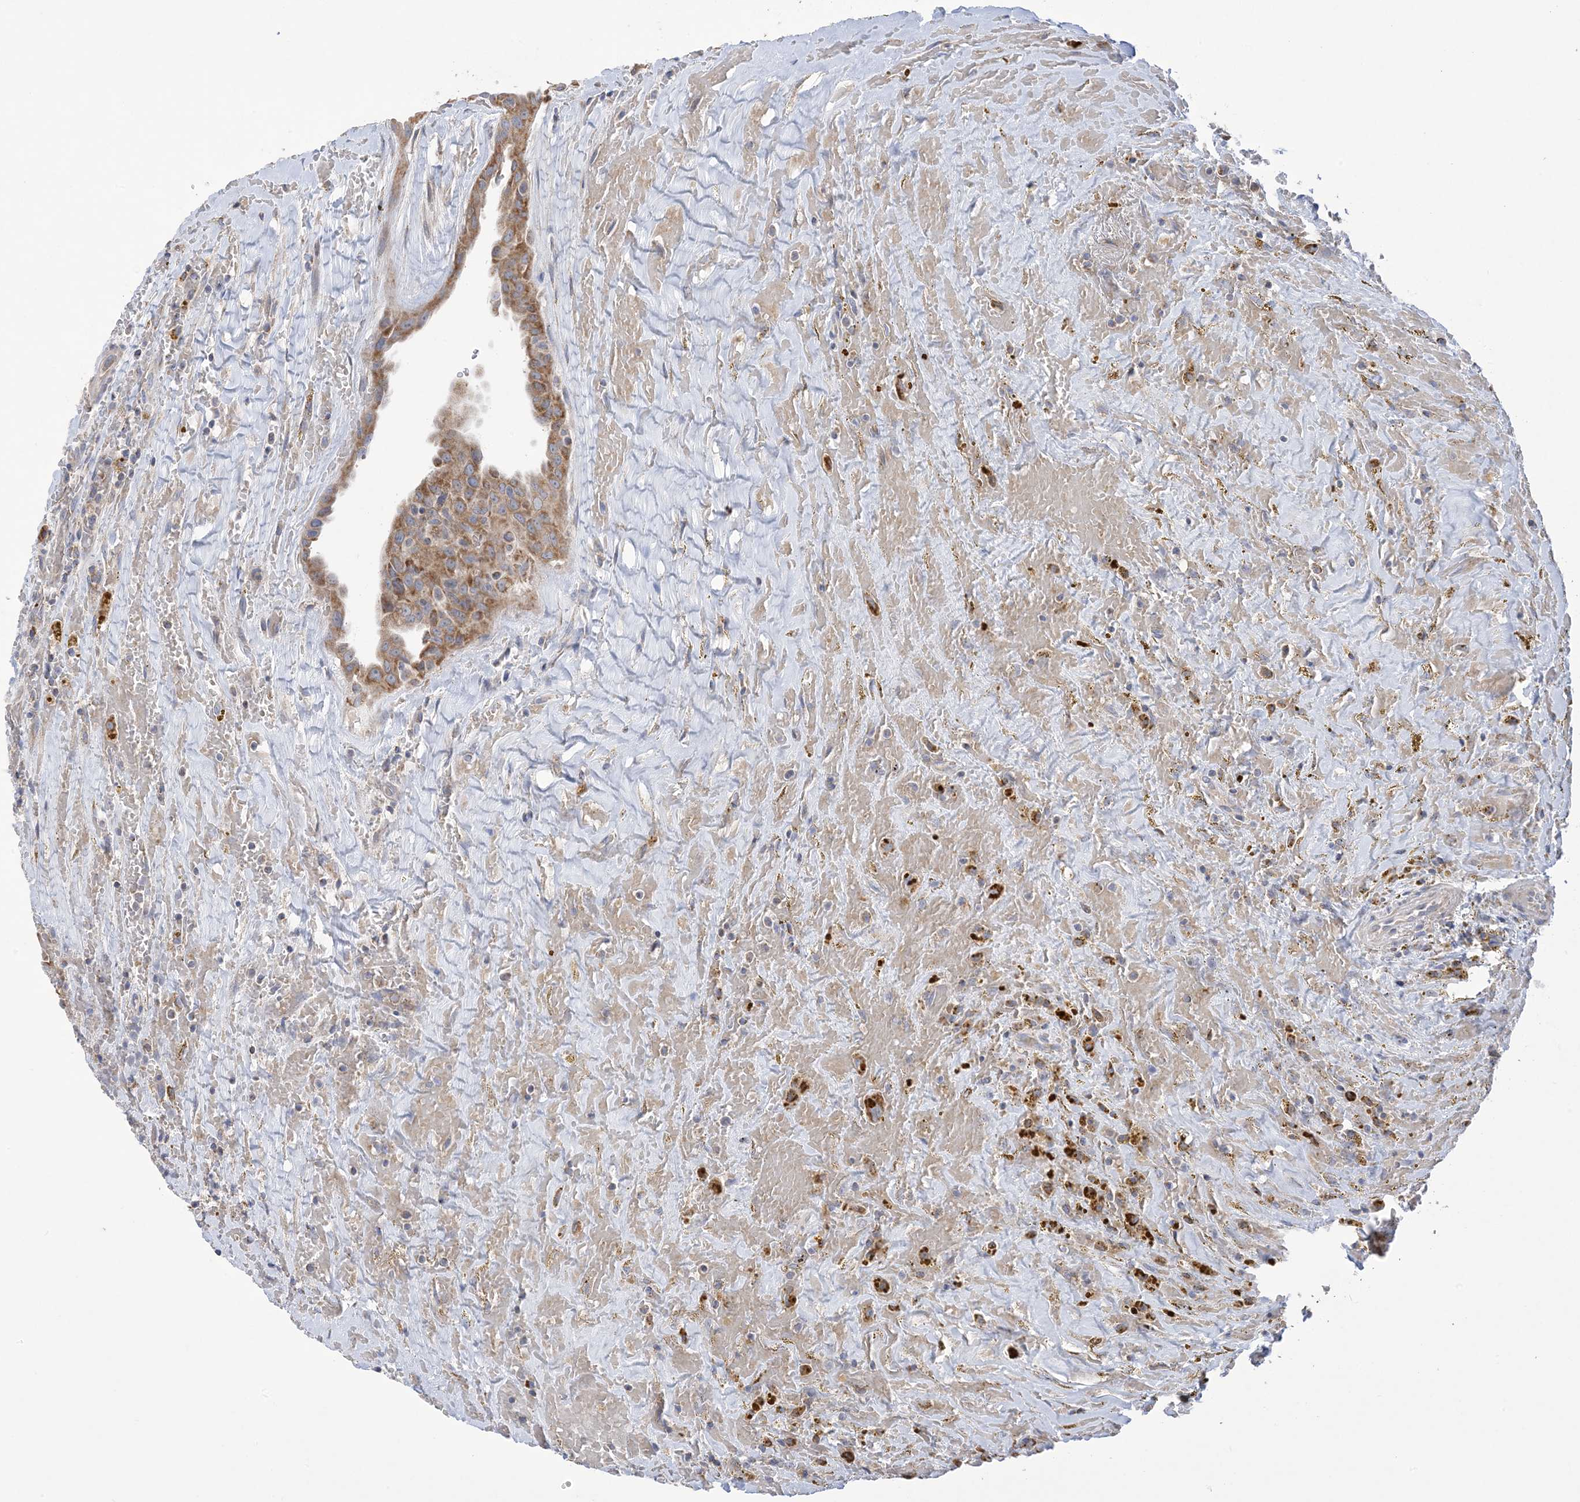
{"staining": {"intensity": "moderate", "quantity": ">75%", "location": "cytoplasmic/membranous"}, "tissue": "thyroid cancer", "cell_type": "Tumor cells", "image_type": "cancer", "snomed": [{"axis": "morphology", "description": "Papillary adenocarcinoma, NOS"}, {"axis": "topography", "description": "Thyroid gland"}], "caption": "Protein expression analysis of human thyroid papillary adenocarcinoma reveals moderate cytoplasmic/membranous staining in about >75% of tumor cells. (brown staining indicates protein expression, while blue staining denotes nuclei).", "gene": "CLEC16A", "patient": {"sex": "male", "age": 77}}